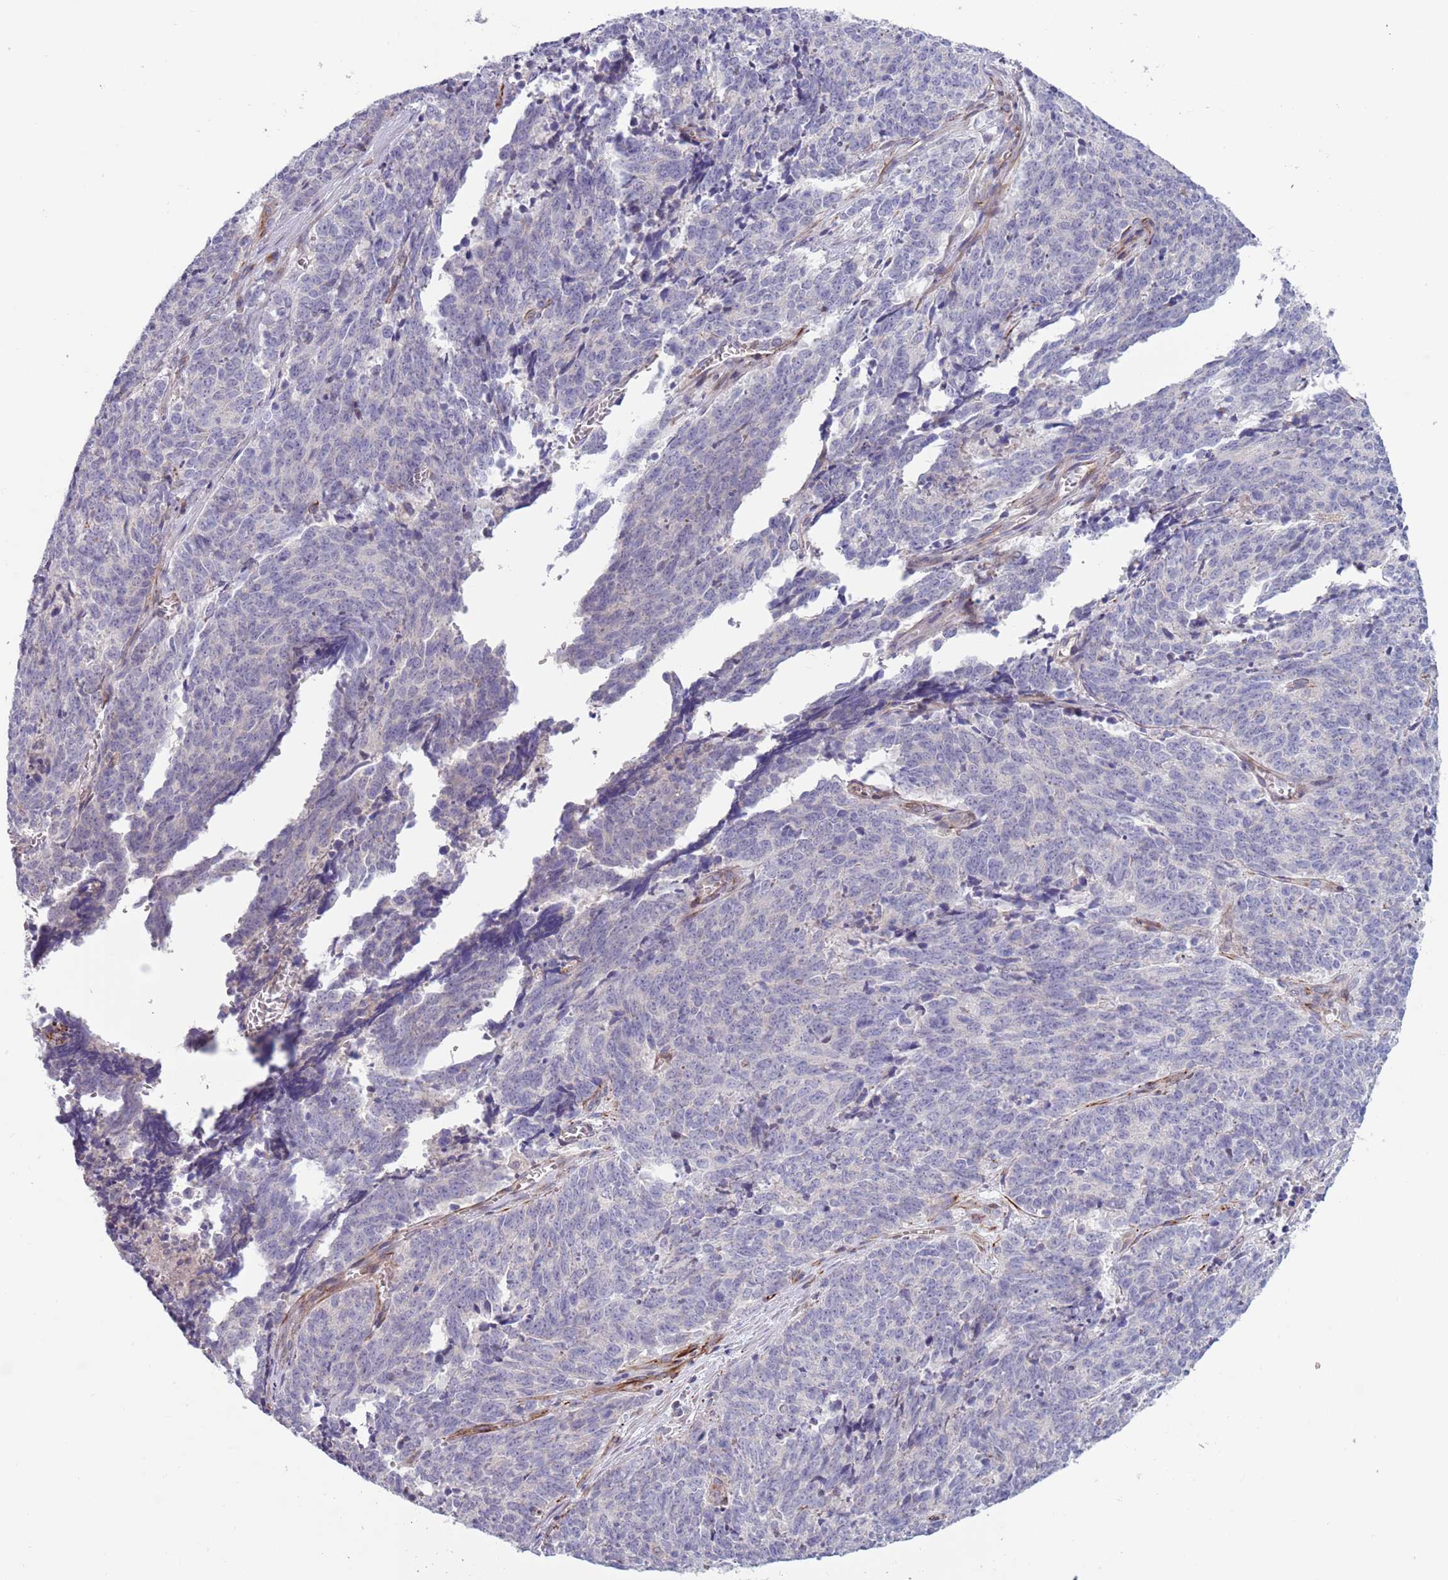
{"staining": {"intensity": "negative", "quantity": "none", "location": "none"}, "tissue": "cervical cancer", "cell_type": "Tumor cells", "image_type": "cancer", "snomed": [{"axis": "morphology", "description": "Squamous cell carcinoma, NOS"}, {"axis": "topography", "description": "Cervix"}], "caption": "An immunohistochemistry photomicrograph of cervical squamous cell carcinoma is shown. There is no staining in tumor cells of cervical squamous cell carcinoma. (DAB immunohistochemistry (IHC), high magnification).", "gene": "TYW1", "patient": {"sex": "female", "age": 29}}